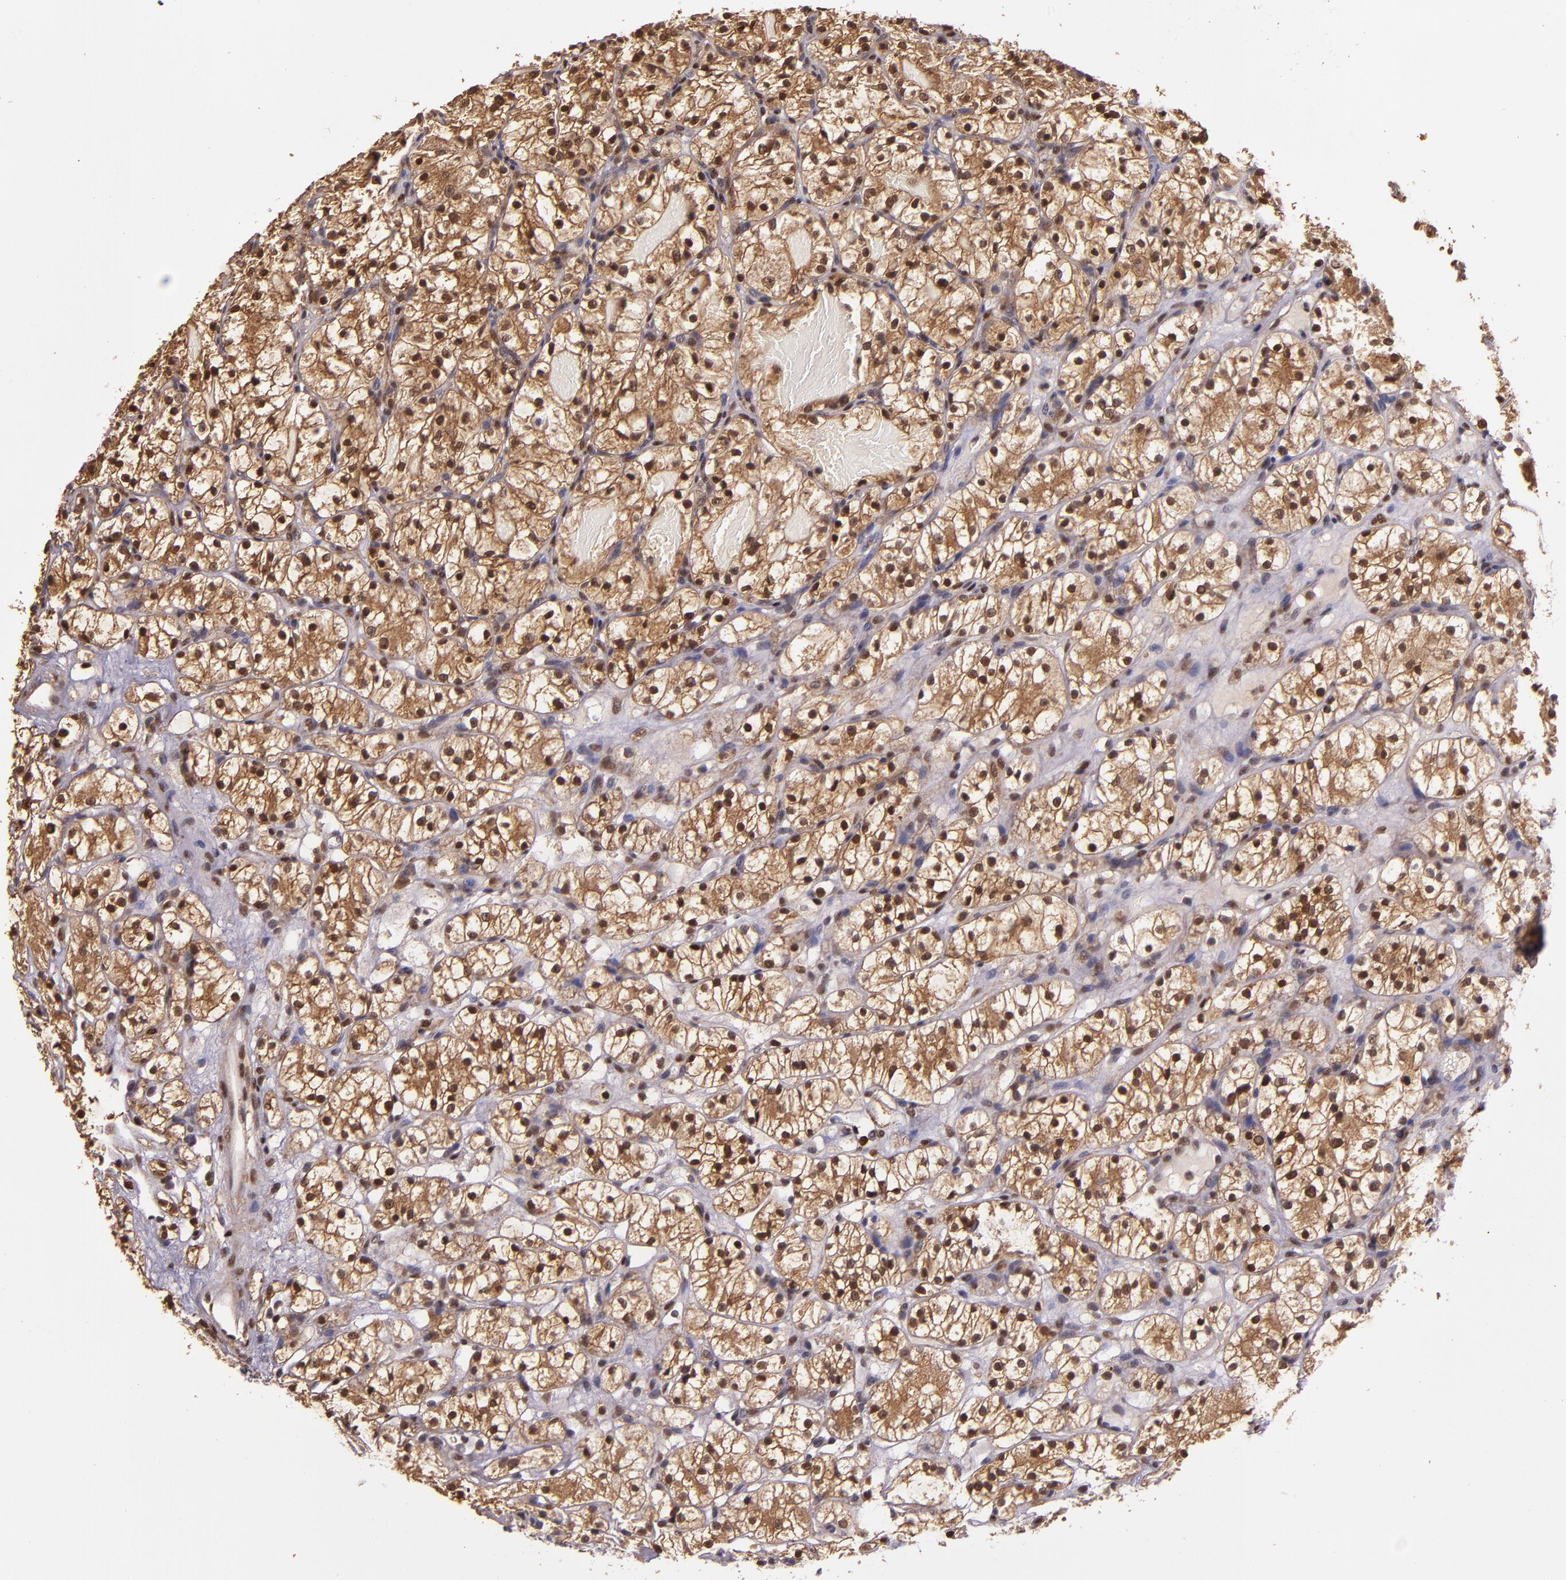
{"staining": {"intensity": "moderate", "quantity": ">75%", "location": "cytoplasmic/membranous,nuclear"}, "tissue": "renal cancer", "cell_type": "Tumor cells", "image_type": "cancer", "snomed": [{"axis": "morphology", "description": "Adenocarcinoma, NOS"}, {"axis": "topography", "description": "Kidney"}], "caption": "A histopathology image showing moderate cytoplasmic/membranous and nuclear expression in approximately >75% of tumor cells in renal adenocarcinoma, as visualized by brown immunohistochemical staining.", "gene": "STAT6", "patient": {"sex": "female", "age": 60}}